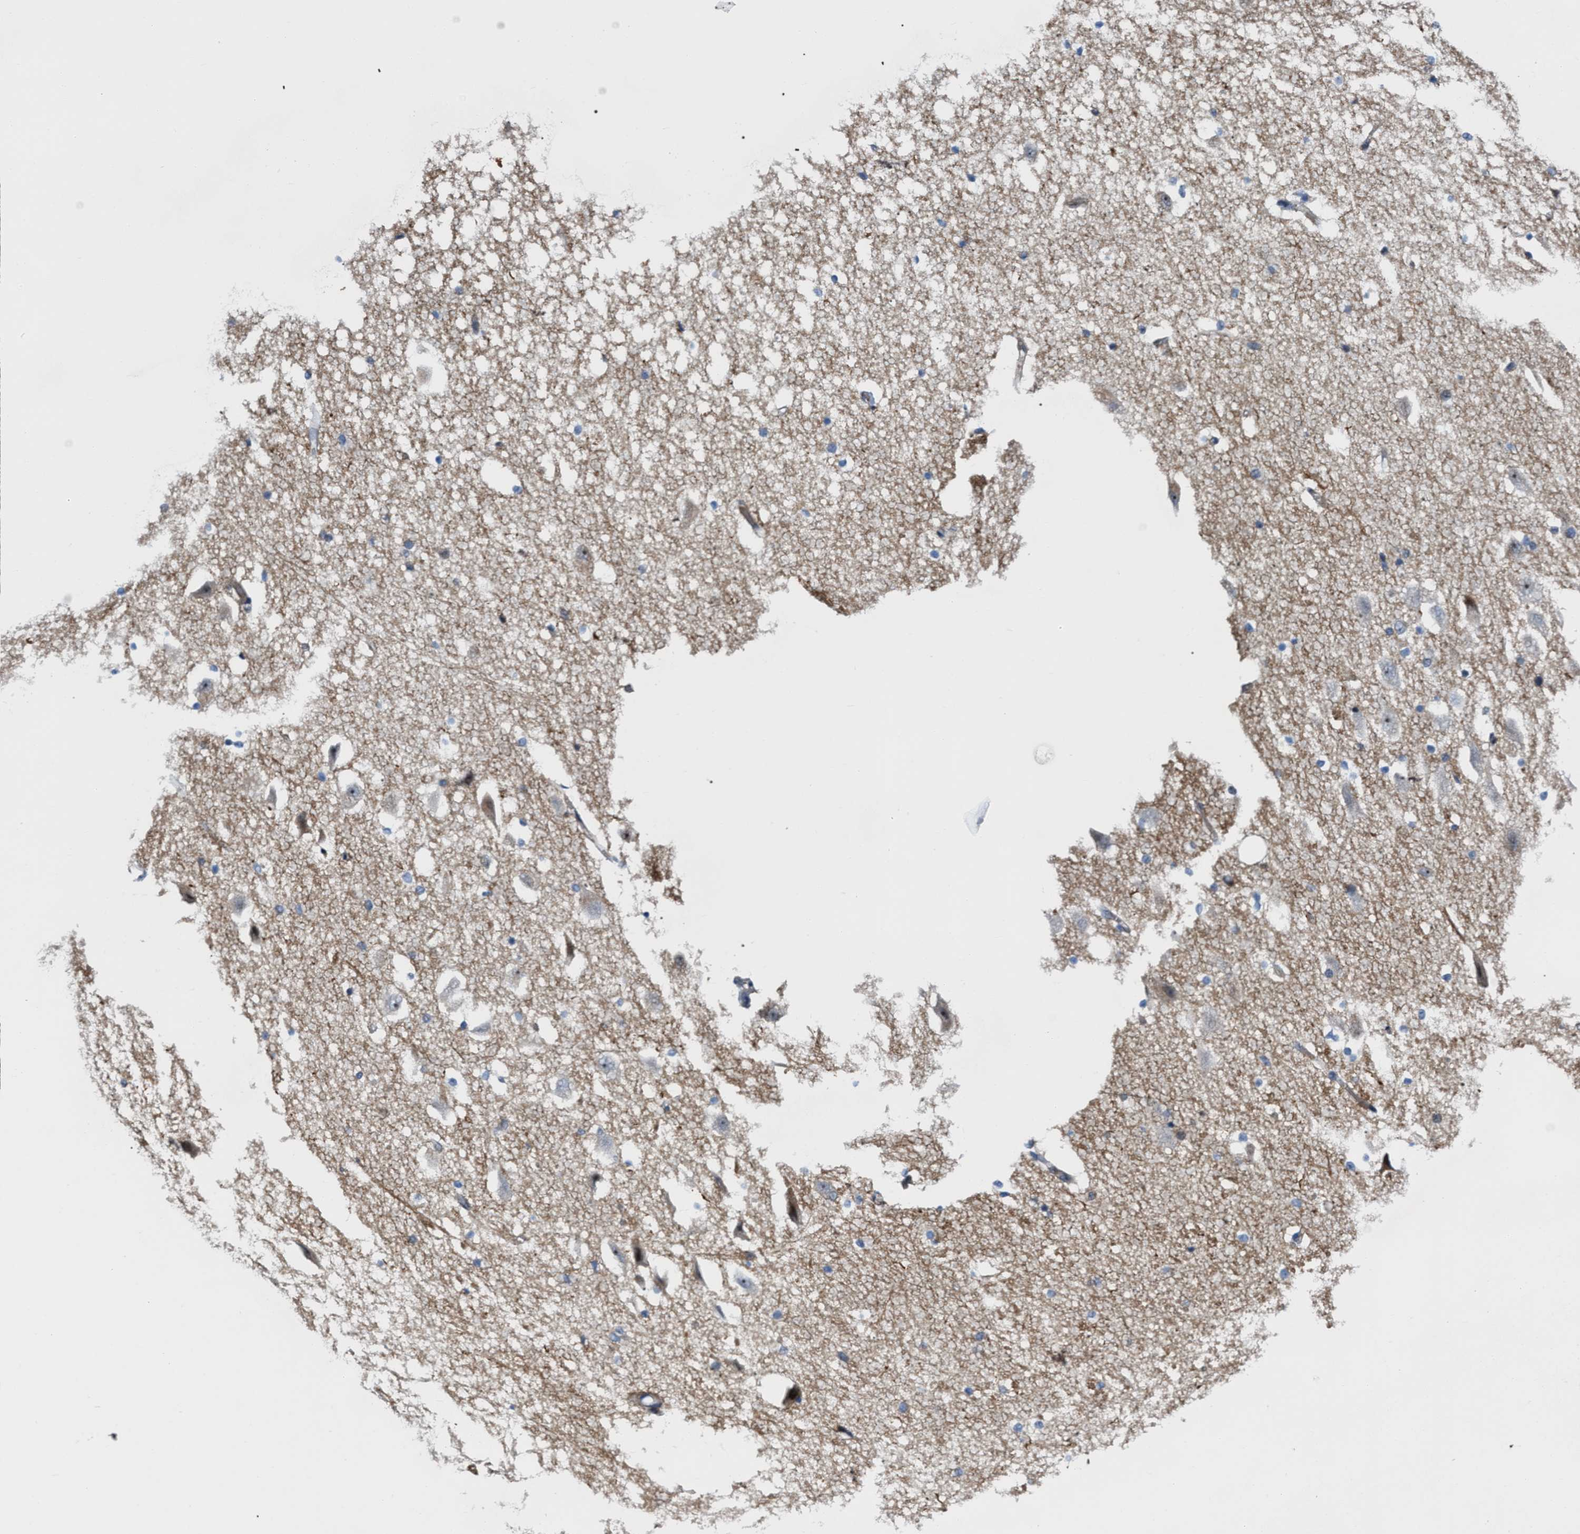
{"staining": {"intensity": "negative", "quantity": "none", "location": "none"}, "tissue": "hippocampus", "cell_type": "Glial cells", "image_type": "normal", "snomed": [{"axis": "morphology", "description": "Normal tissue, NOS"}, {"axis": "topography", "description": "Hippocampus"}], "caption": "Image shows no protein positivity in glial cells of normal hippocampus. (DAB immunohistochemistry, high magnification).", "gene": "POLR1F", "patient": {"sex": "female", "age": 19}}